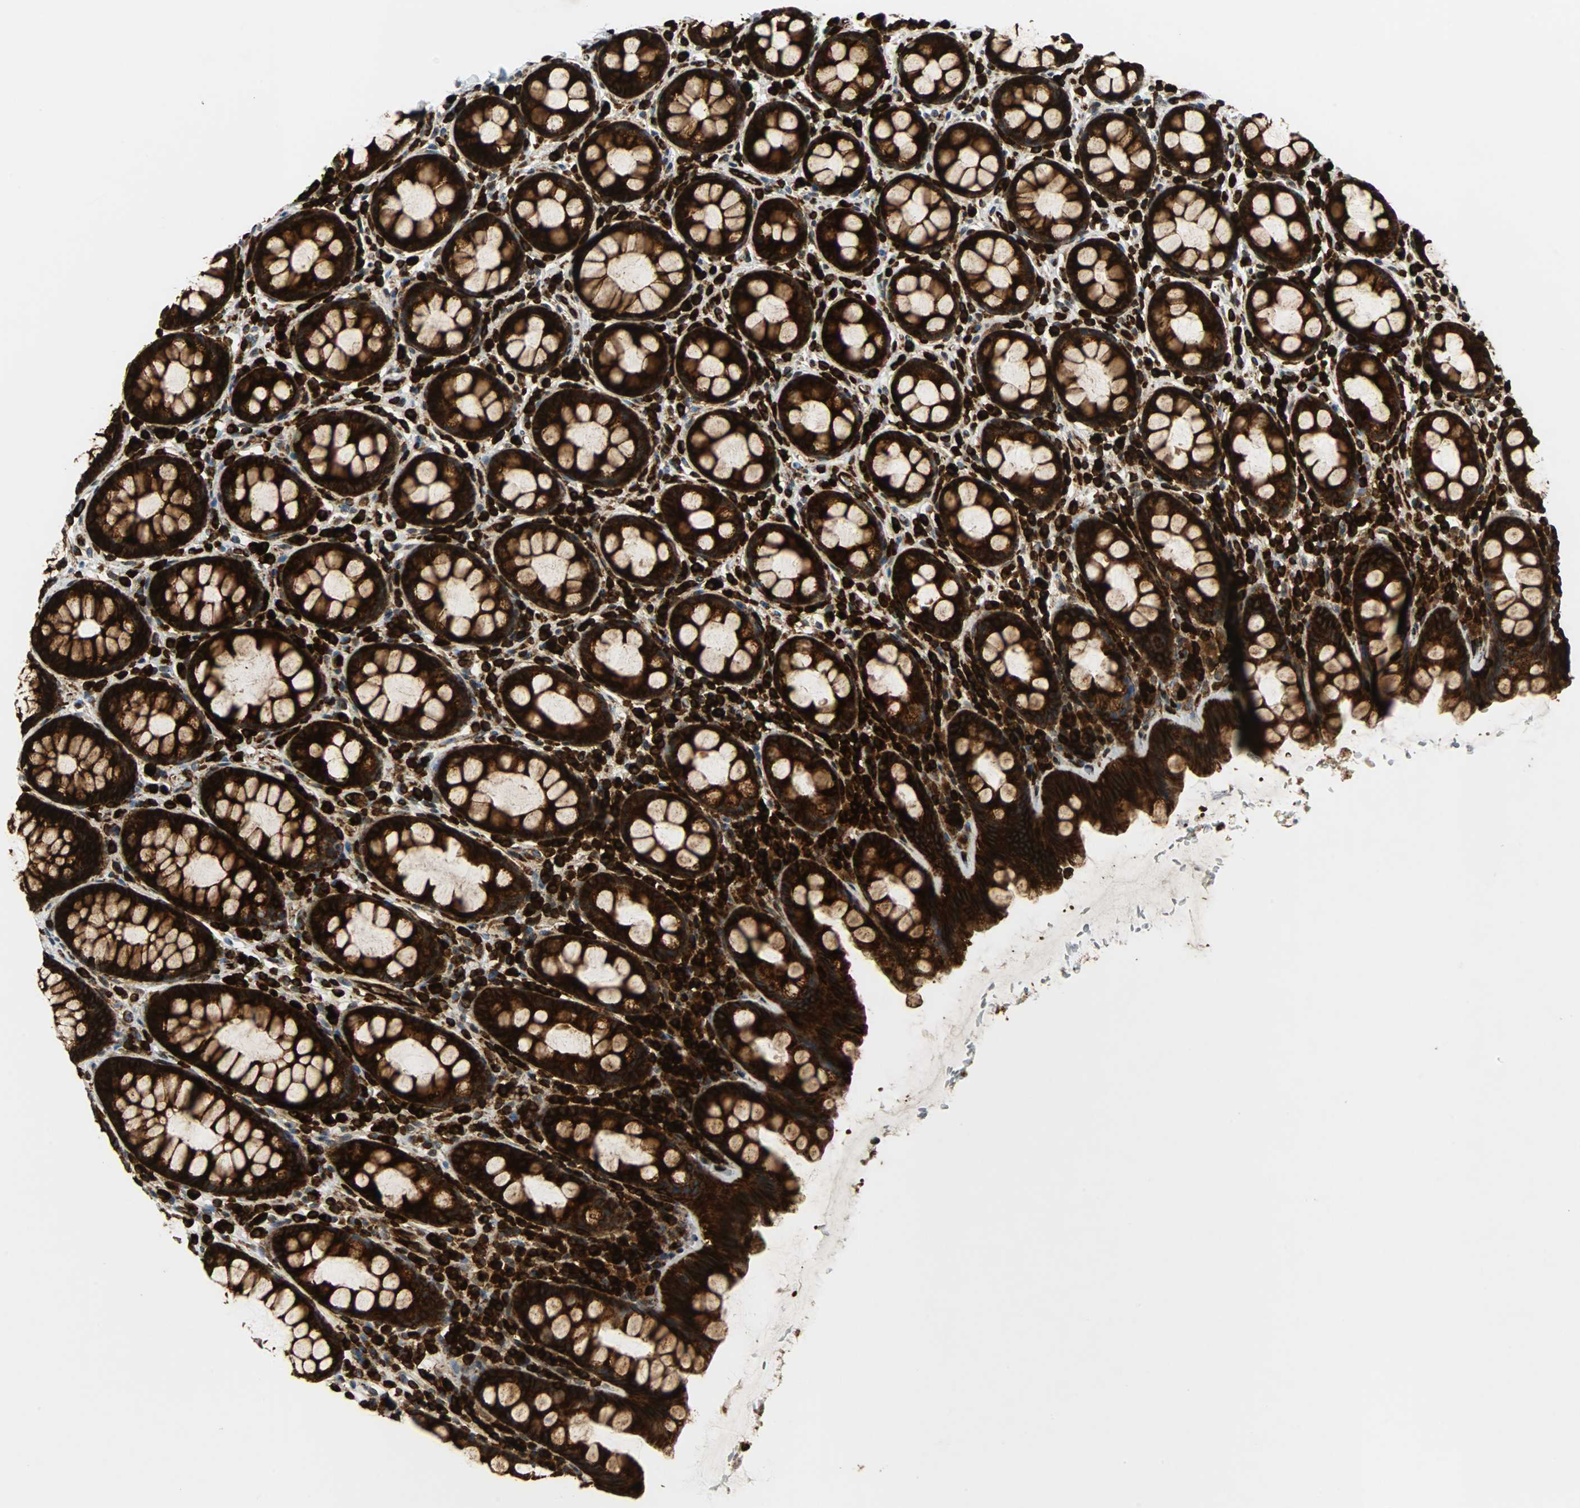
{"staining": {"intensity": "strong", "quantity": ">75%", "location": "cytoplasmic/membranous"}, "tissue": "rectum", "cell_type": "Glandular cells", "image_type": "normal", "snomed": [{"axis": "morphology", "description": "Normal tissue, NOS"}, {"axis": "topography", "description": "Rectum"}], "caption": "Immunohistochemical staining of normal rectum exhibits >75% levels of strong cytoplasmic/membranous protein expression in about >75% of glandular cells.", "gene": "TUBA4A", "patient": {"sex": "male", "age": 92}}